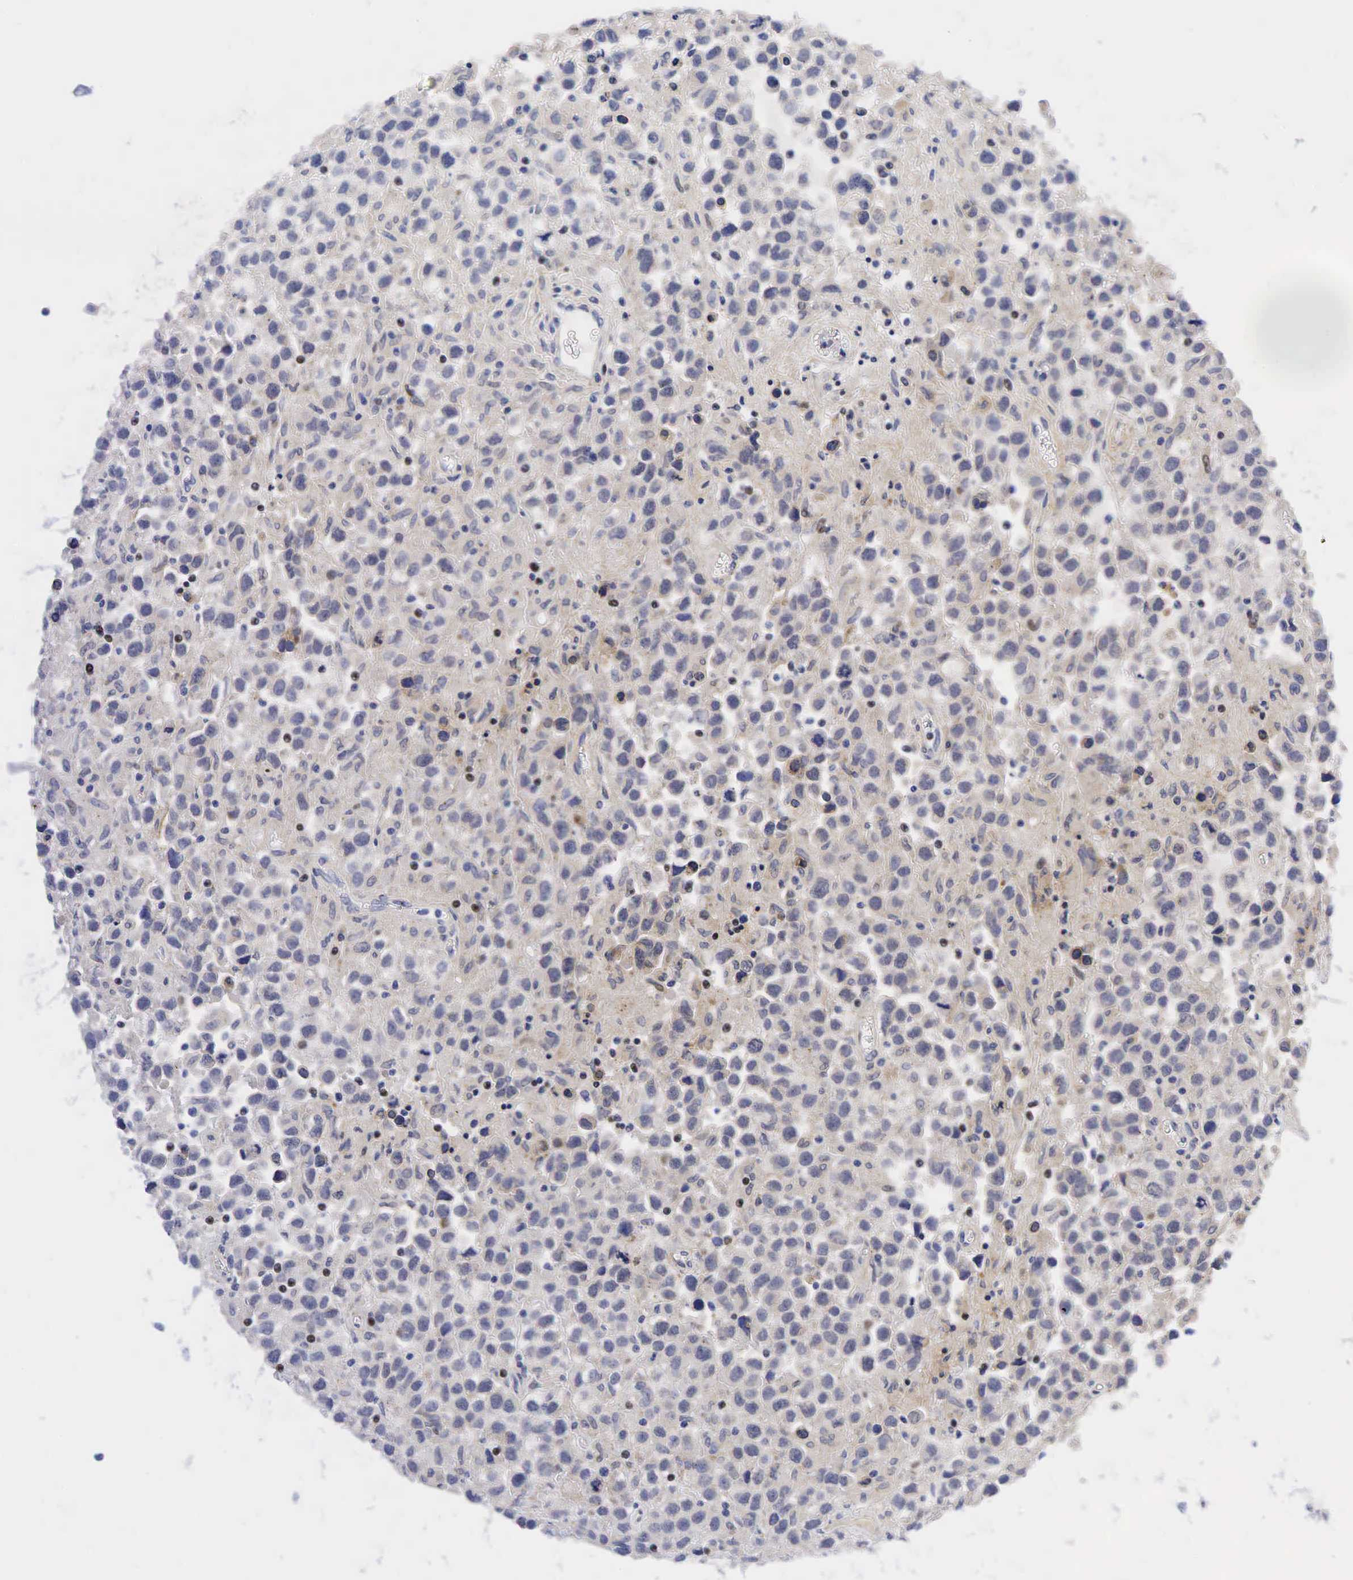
{"staining": {"intensity": "negative", "quantity": "none", "location": "none"}, "tissue": "testis cancer", "cell_type": "Tumor cells", "image_type": "cancer", "snomed": [{"axis": "morphology", "description": "Seminoma, NOS"}, {"axis": "topography", "description": "Testis"}], "caption": "High power microscopy histopathology image of an immunohistochemistry (IHC) histopathology image of testis cancer, revealing no significant expression in tumor cells. (Brightfield microscopy of DAB (3,3'-diaminobenzidine) immunohistochemistry (IHC) at high magnification).", "gene": "CCND1", "patient": {"sex": "male", "age": 43}}